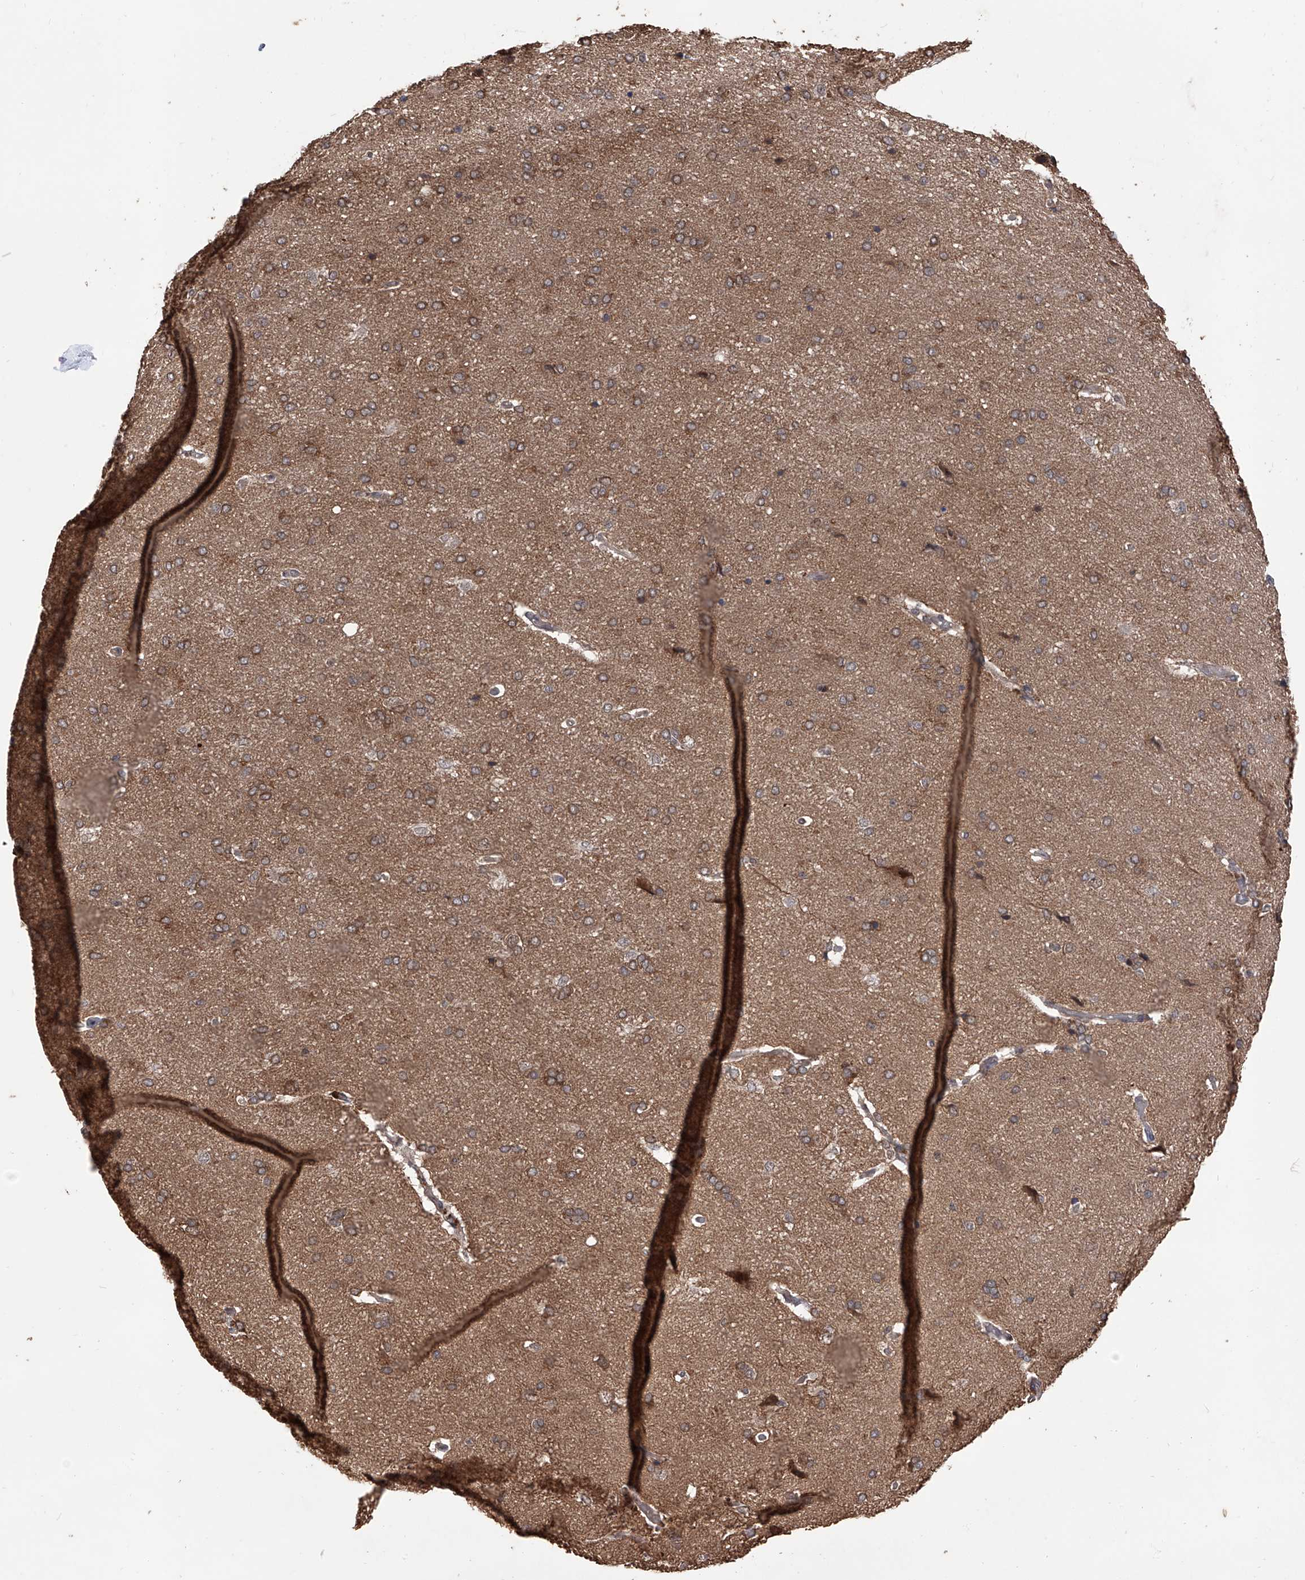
{"staining": {"intensity": "weak", "quantity": ">75%", "location": "cytoplasmic/membranous"}, "tissue": "cerebral cortex", "cell_type": "Endothelial cells", "image_type": "normal", "snomed": [{"axis": "morphology", "description": "Normal tissue, NOS"}, {"axis": "topography", "description": "Cerebral cortex"}], "caption": "Protein expression analysis of benign cerebral cortex exhibits weak cytoplasmic/membranous positivity in about >75% of endothelial cells. The protein of interest is stained brown, and the nuclei are stained in blue (DAB IHC with brightfield microscopy, high magnification).", "gene": "LYSMD4", "patient": {"sex": "male", "age": 62}}